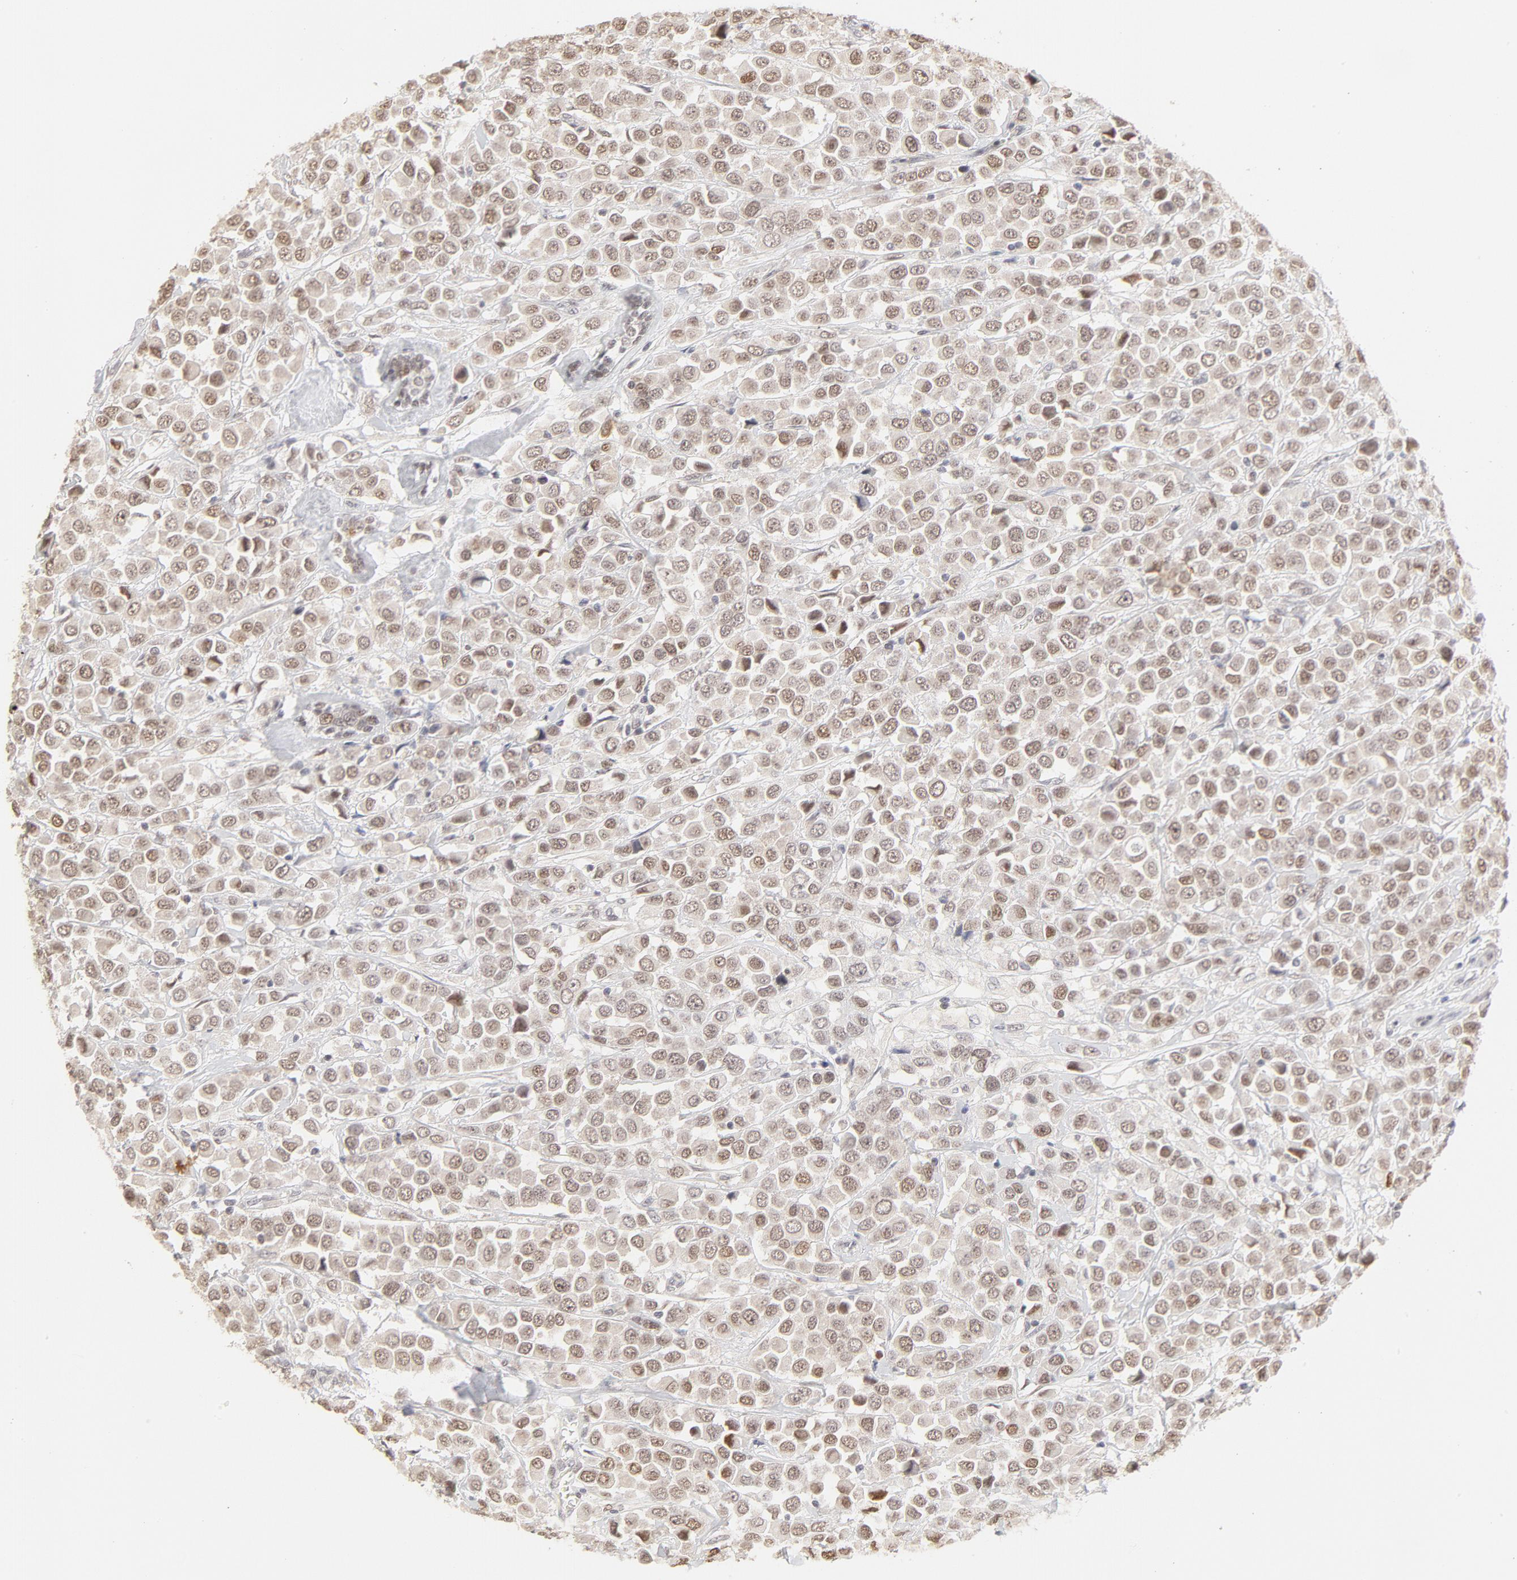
{"staining": {"intensity": "weak", "quantity": ">75%", "location": "nuclear"}, "tissue": "breast cancer", "cell_type": "Tumor cells", "image_type": "cancer", "snomed": [{"axis": "morphology", "description": "Duct carcinoma"}, {"axis": "topography", "description": "Breast"}], "caption": "Breast cancer stained with immunohistochemistry demonstrates weak nuclear staining in about >75% of tumor cells. Immunohistochemistry stains the protein in brown and the nuclei are stained blue.", "gene": "PBX3", "patient": {"sex": "female", "age": 61}}